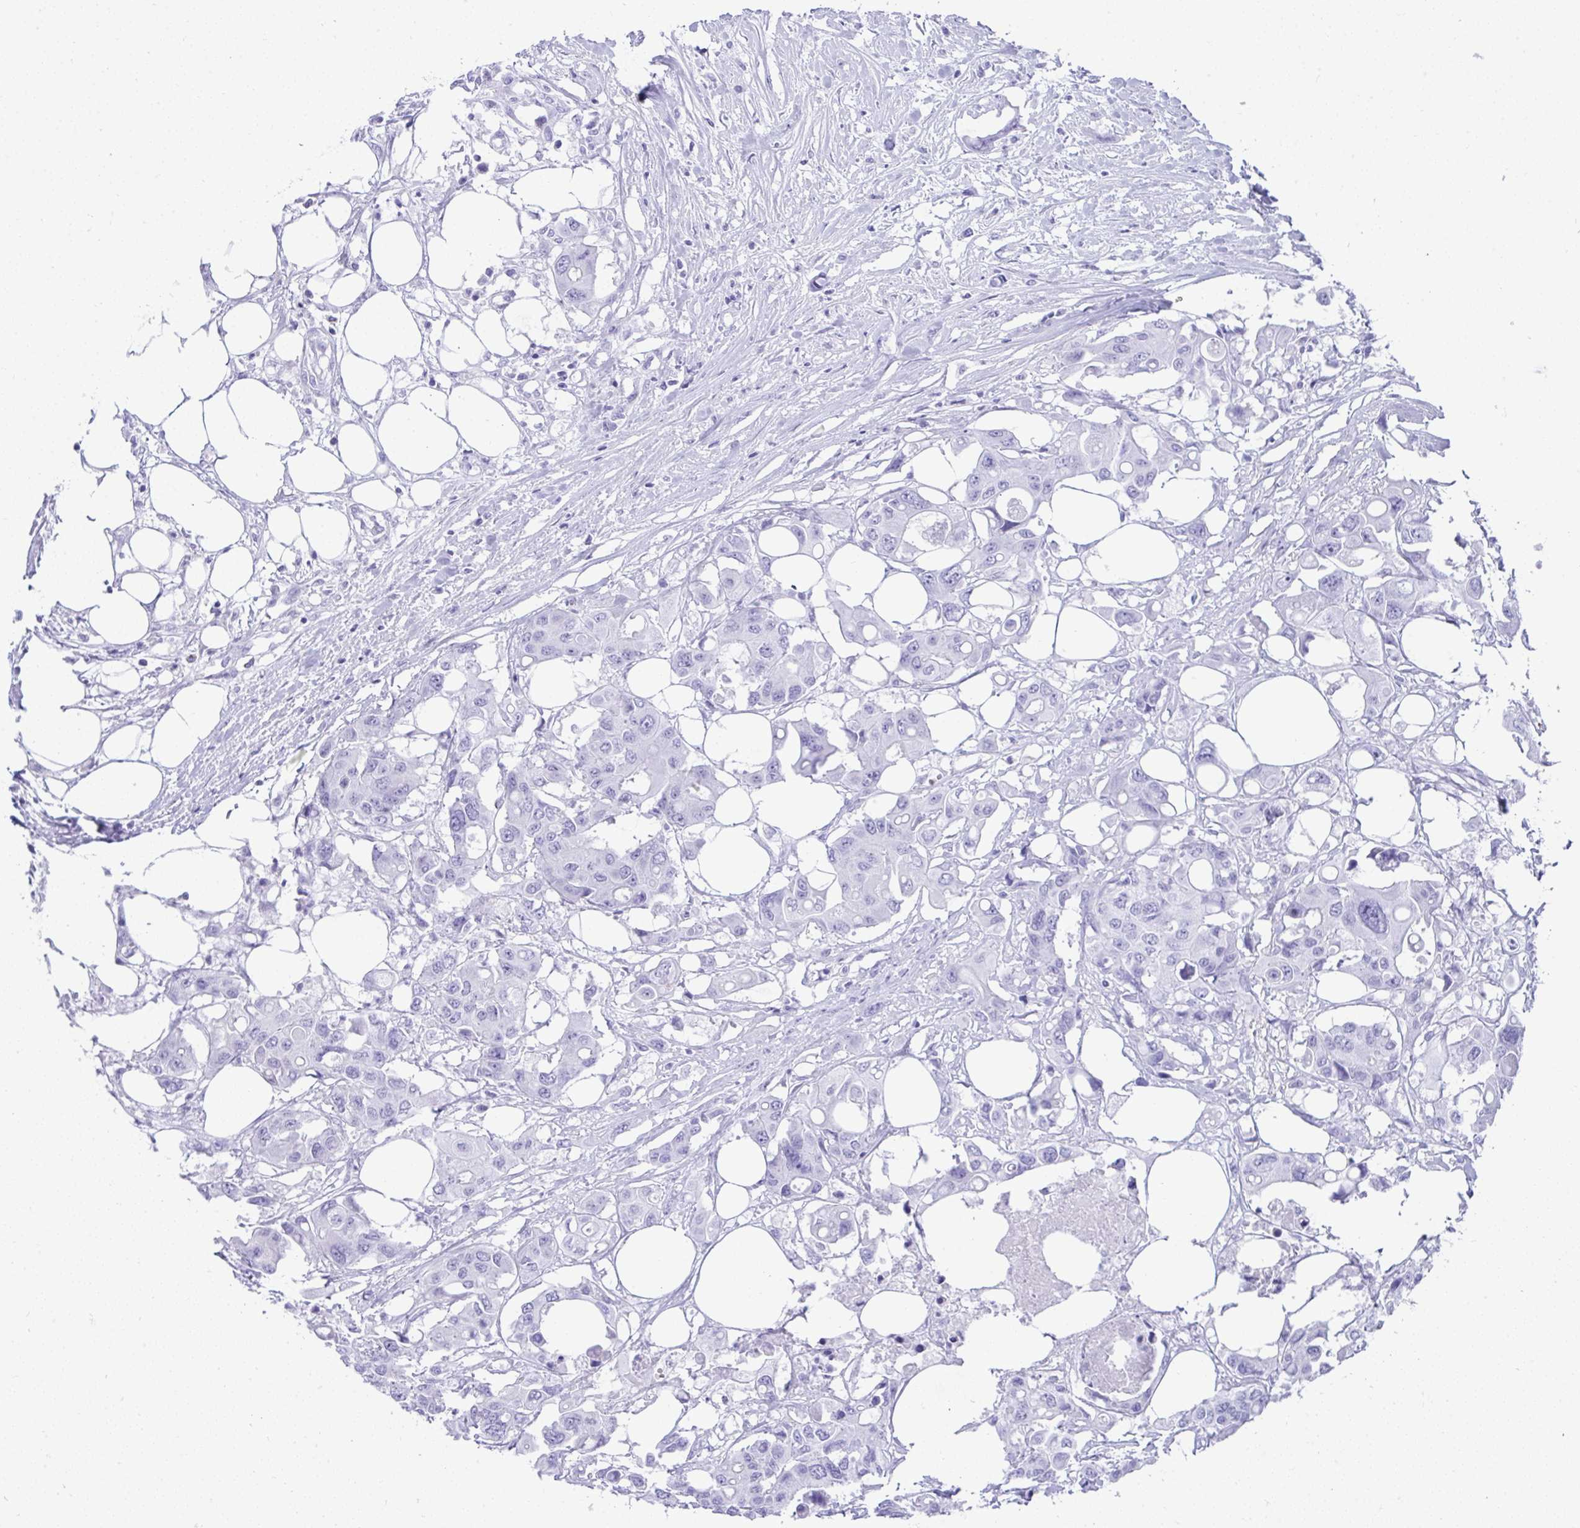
{"staining": {"intensity": "negative", "quantity": "none", "location": "none"}, "tissue": "colorectal cancer", "cell_type": "Tumor cells", "image_type": "cancer", "snomed": [{"axis": "morphology", "description": "Adenocarcinoma, NOS"}, {"axis": "topography", "description": "Colon"}], "caption": "An immunohistochemistry micrograph of adenocarcinoma (colorectal) is shown. There is no staining in tumor cells of adenocarcinoma (colorectal).", "gene": "PSCA", "patient": {"sex": "male", "age": 77}}